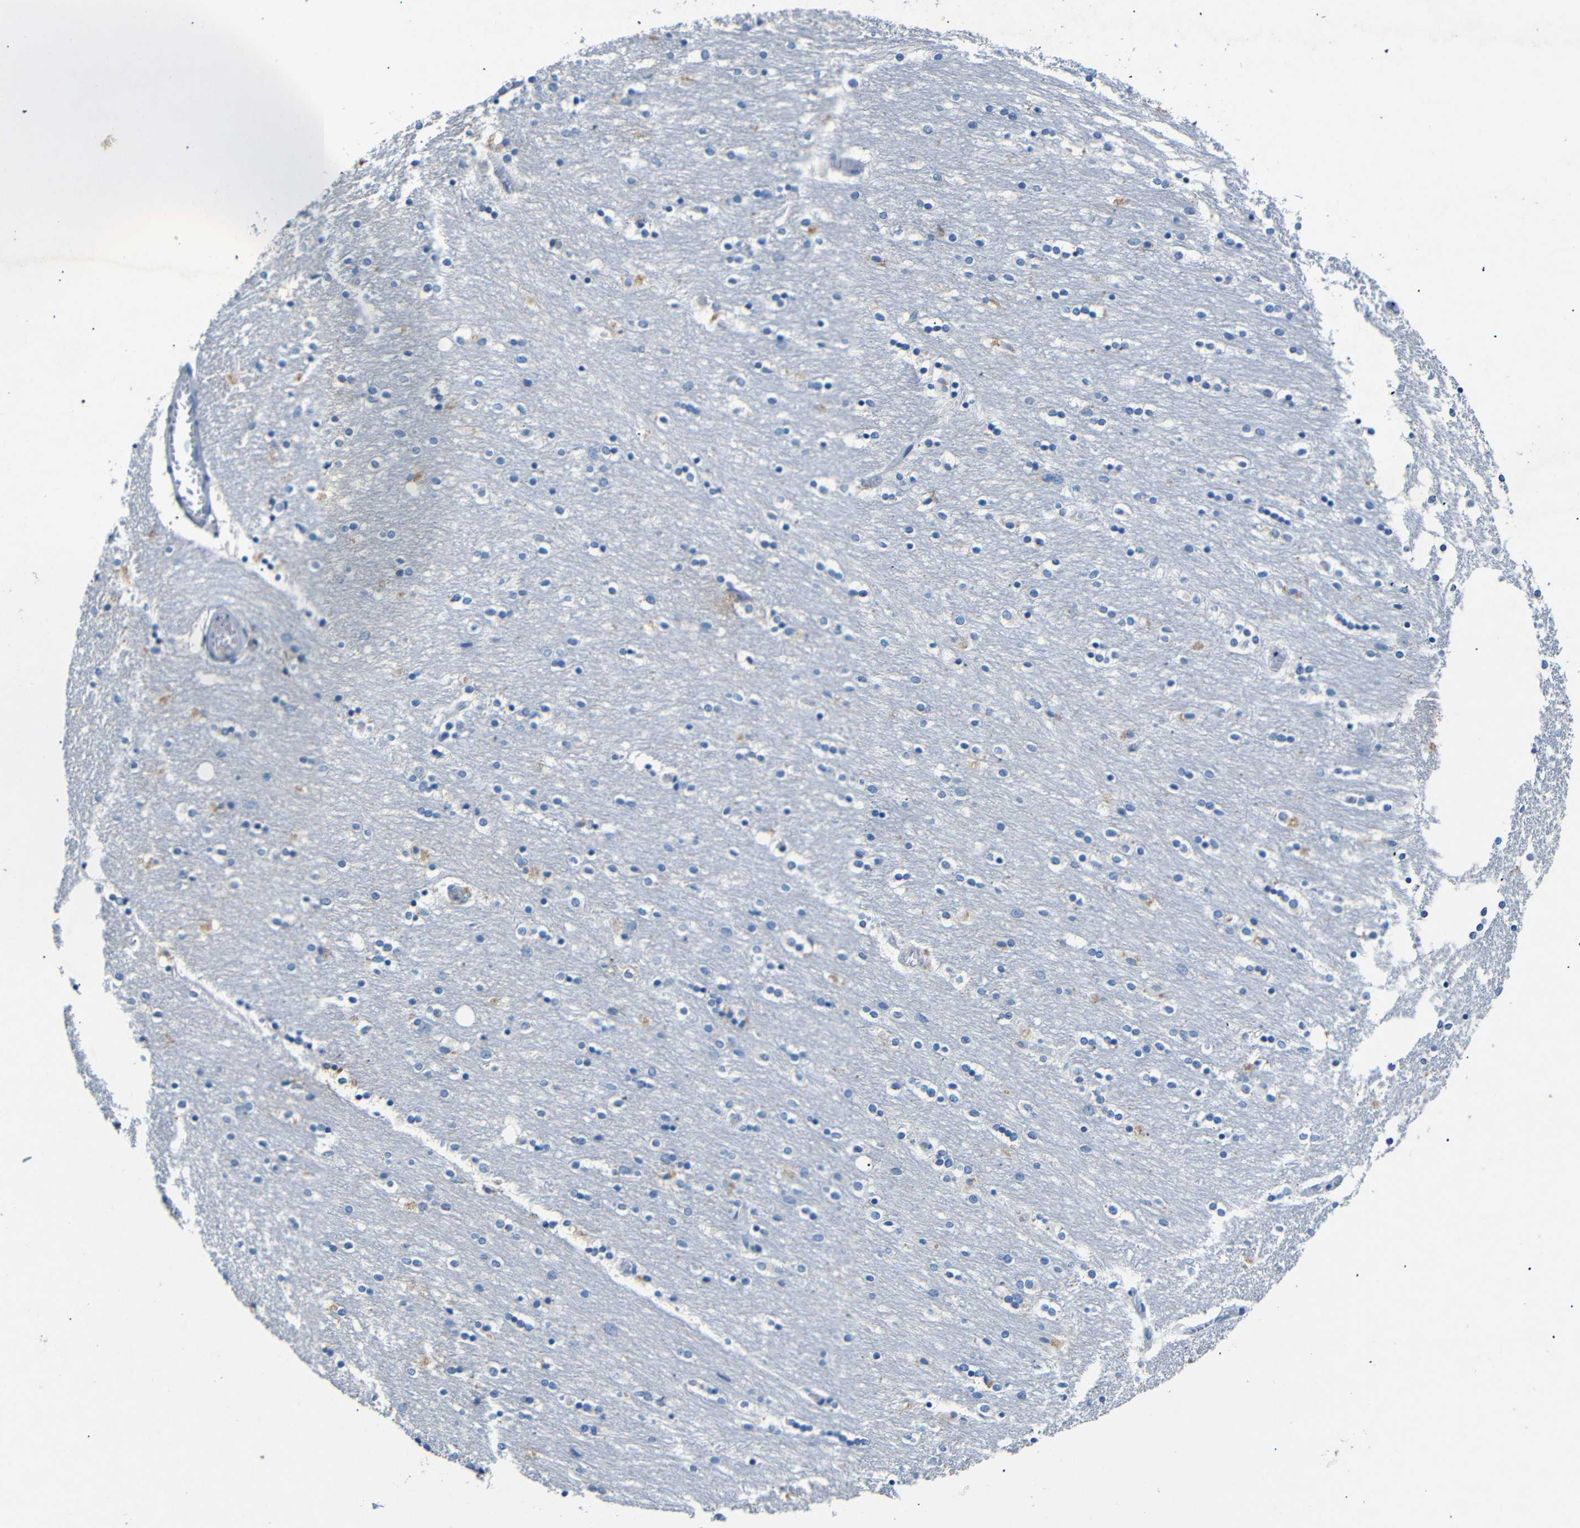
{"staining": {"intensity": "moderate", "quantity": "<25%", "location": "cytoplasmic/membranous"}, "tissue": "caudate", "cell_type": "Glial cells", "image_type": "normal", "snomed": [{"axis": "morphology", "description": "Normal tissue, NOS"}, {"axis": "topography", "description": "Lateral ventricle wall"}], "caption": "Immunohistochemical staining of normal human caudate displays low levels of moderate cytoplasmic/membranous staining in approximately <25% of glial cells. The staining was performed using DAB (3,3'-diaminobenzidine), with brown indicating positive protein expression. Nuclei are stained blue with hematoxylin.", "gene": "INCENP", "patient": {"sex": "female", "age": 54}}